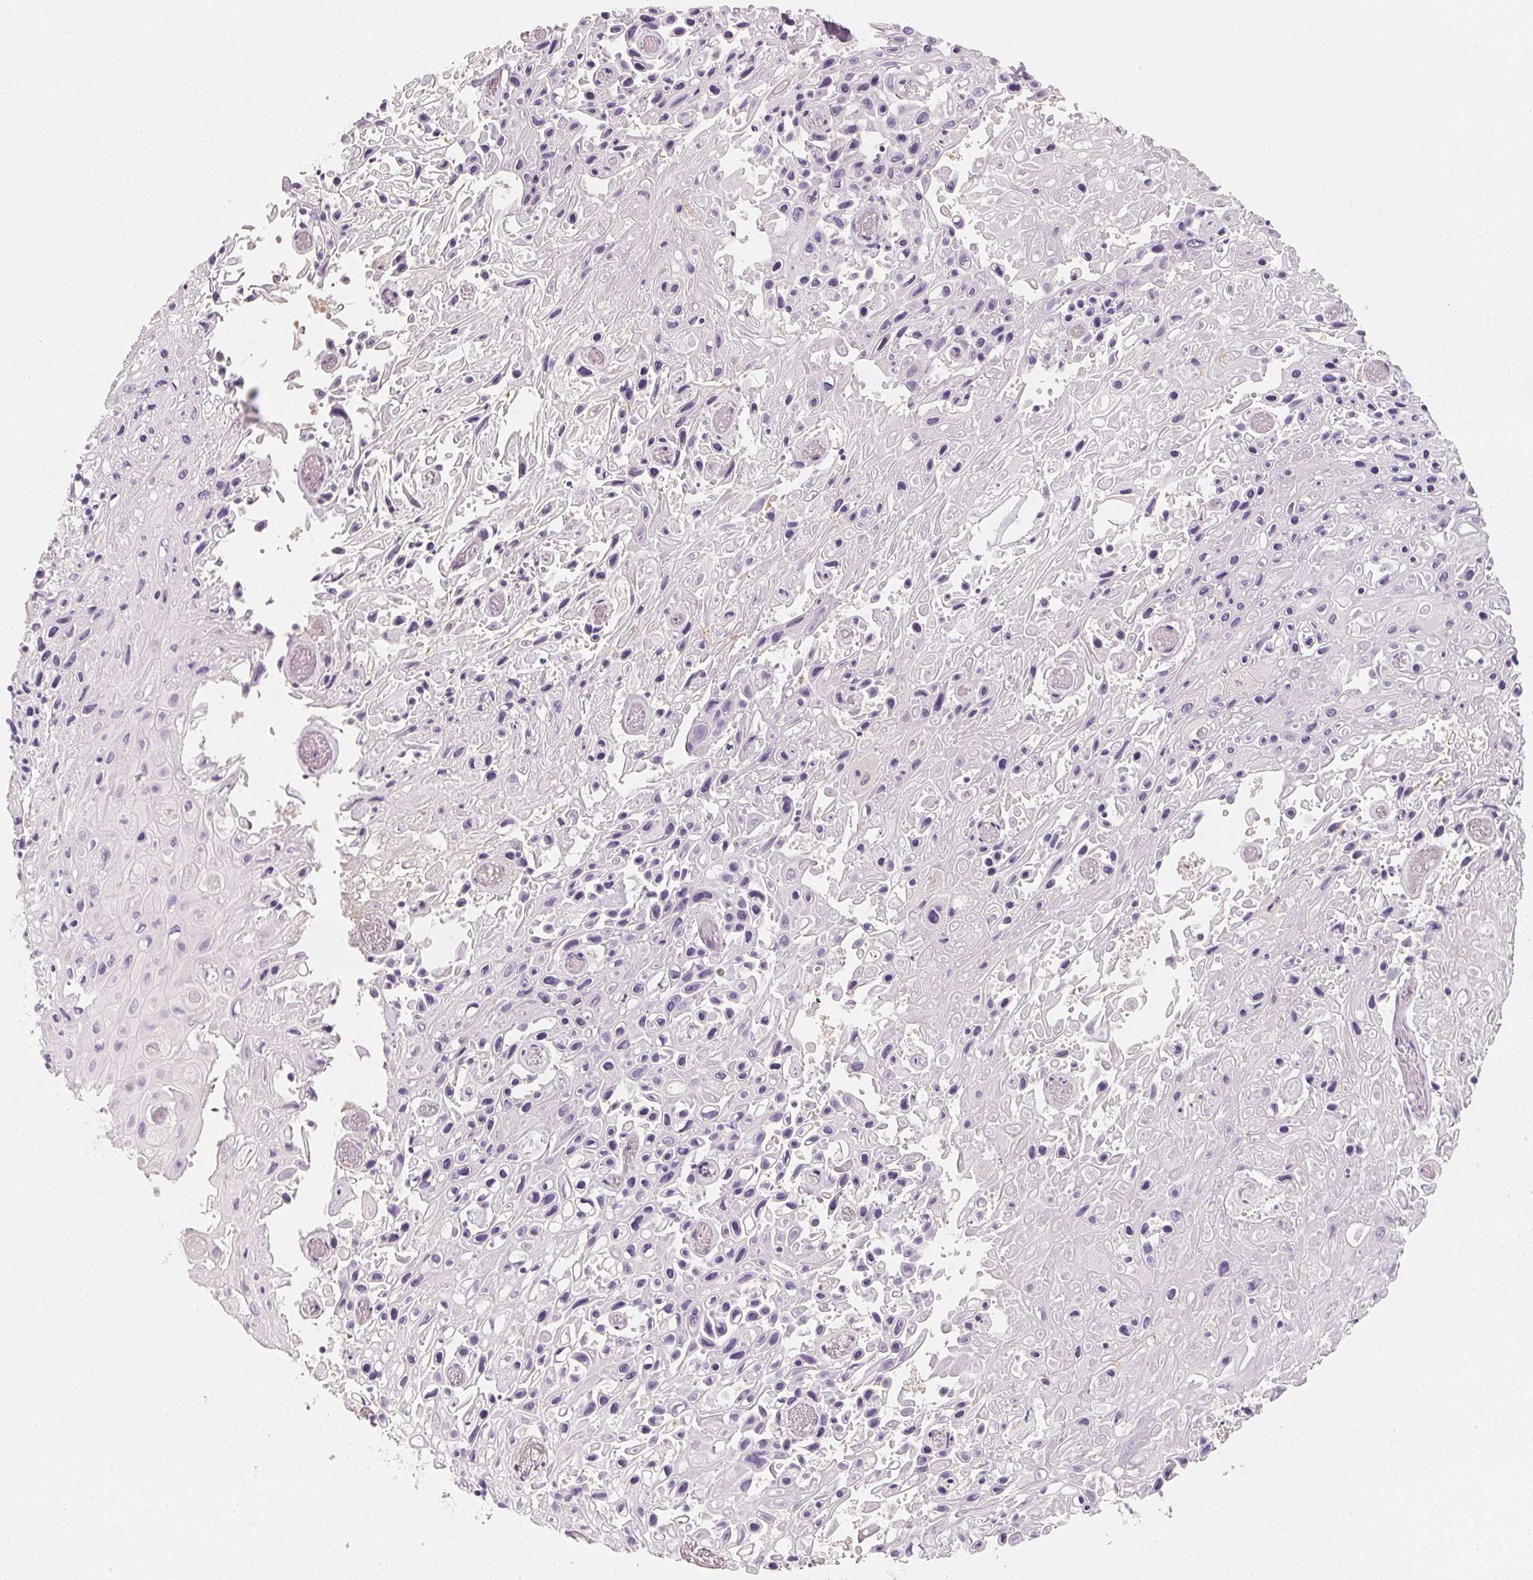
{"staining": {"intensity": "negative", "quantity": "none", "location": "none"}, "tissue": "skin cancer", "cell_type": "Tumor cells", "image_type": "cancer", "snomed": [{"axis": "morphology", "description": "Squamous cell carcinoma, NOS"}, {"axis": "topography", "description": "Skin"}], "caption": "Immunohistochemistry of skin squamous cell carcinoma demonstrates no staining in tumor cells. The staining was performed using DAB to visualize the protein expression in brown, while the nuclei were stained in blue with hematoxylin (Magnification: 20x).", "gene": "CFAP276", "patient": {"sex": "male", "age": 82}}